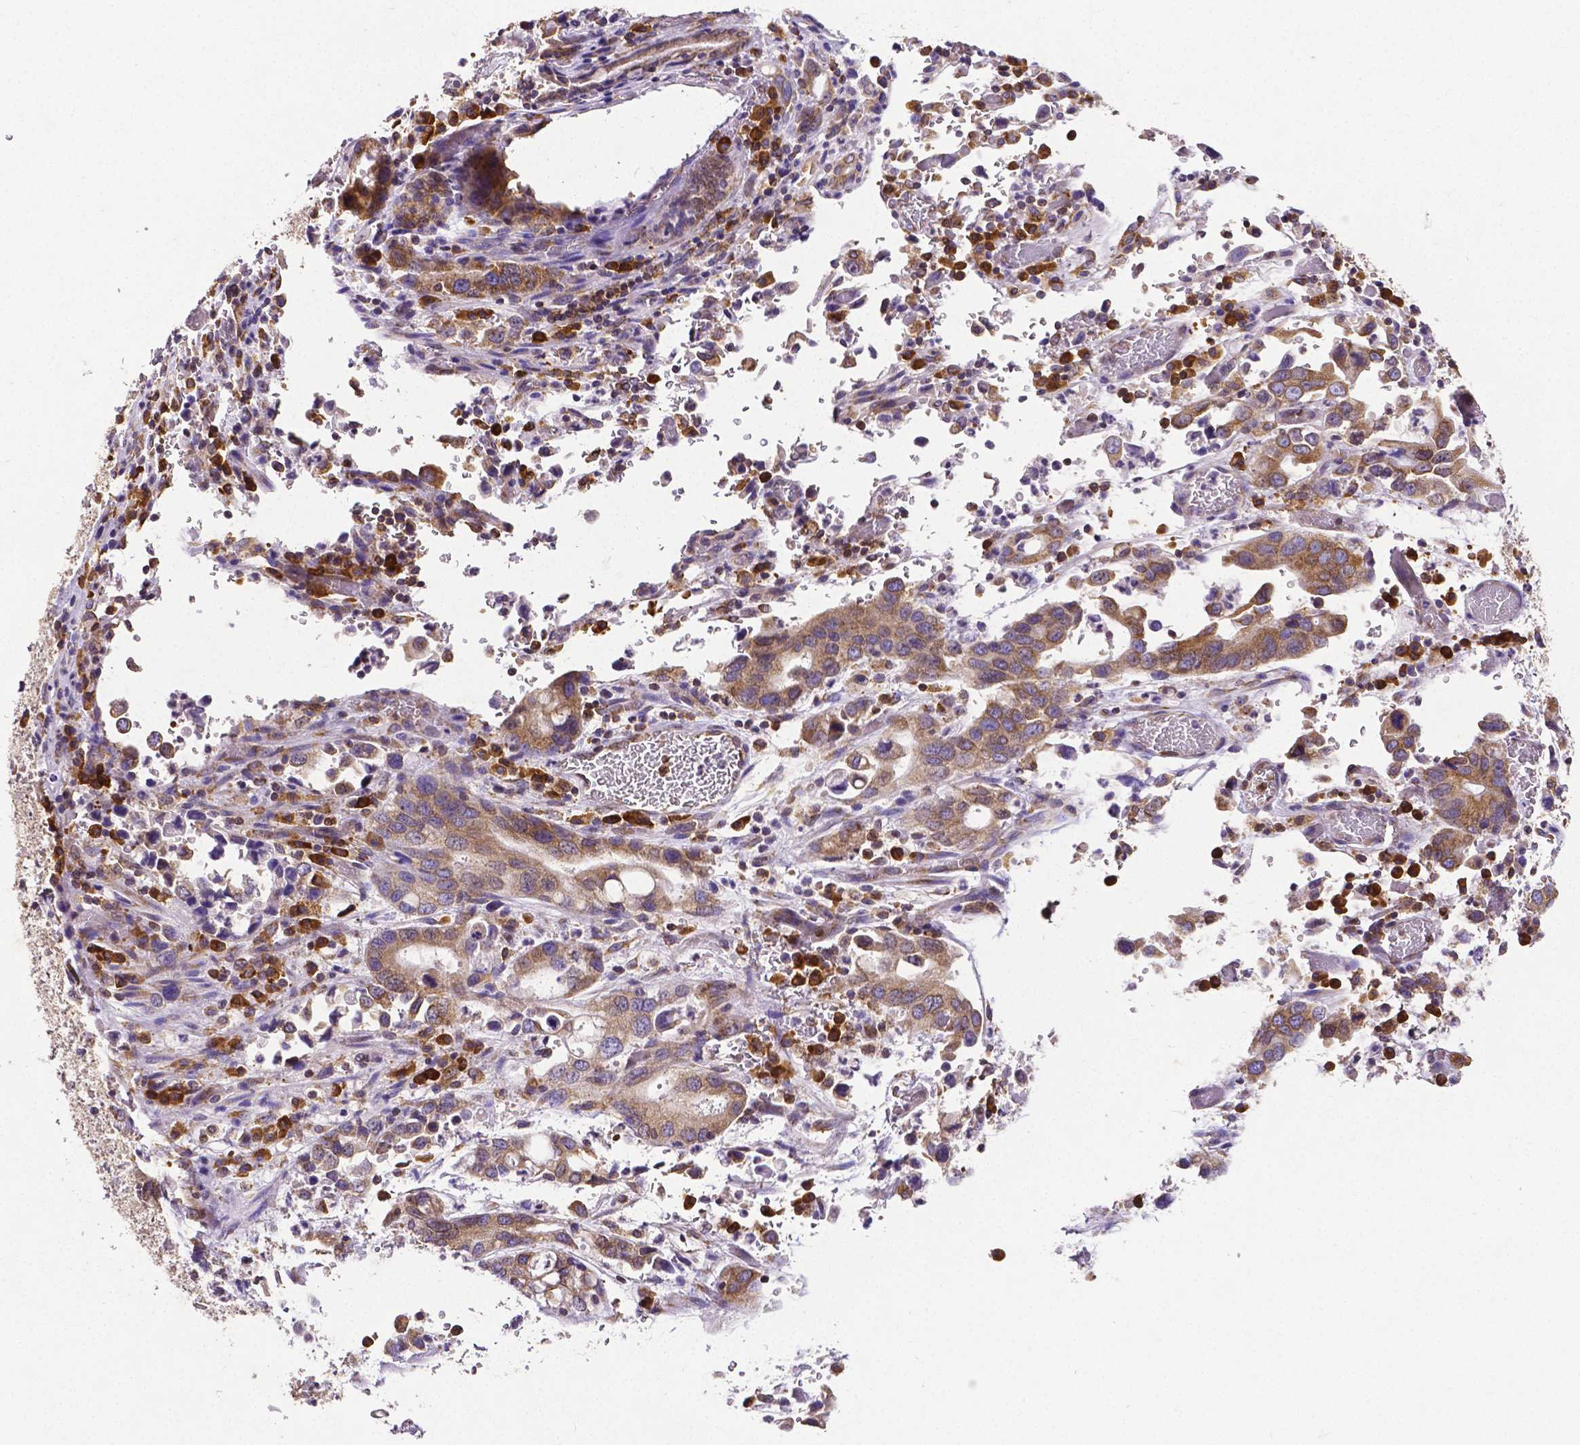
{"staining": {"intensity": "moderate", "quantity": ">75%", "location": "cytoplasmic/membranous"}, "tissue": "stomach cancer", "cell_type": "Tumor cells", "image_type": "cancer", "snomed": [{"axis": "morphology", "description": "Adenocarcinoma, NOS"}, {"axis": "topography", "description": "Stomach, upper"}], "caption": "Brown immunohistochemical staining in adenocarcinoma (stomach) exhibits moderate cytoplasmic/membranous expression in approximately >75% of tumor cells.", "gene": "MTDH", "patient": {"sex": "male", "age": 74}}